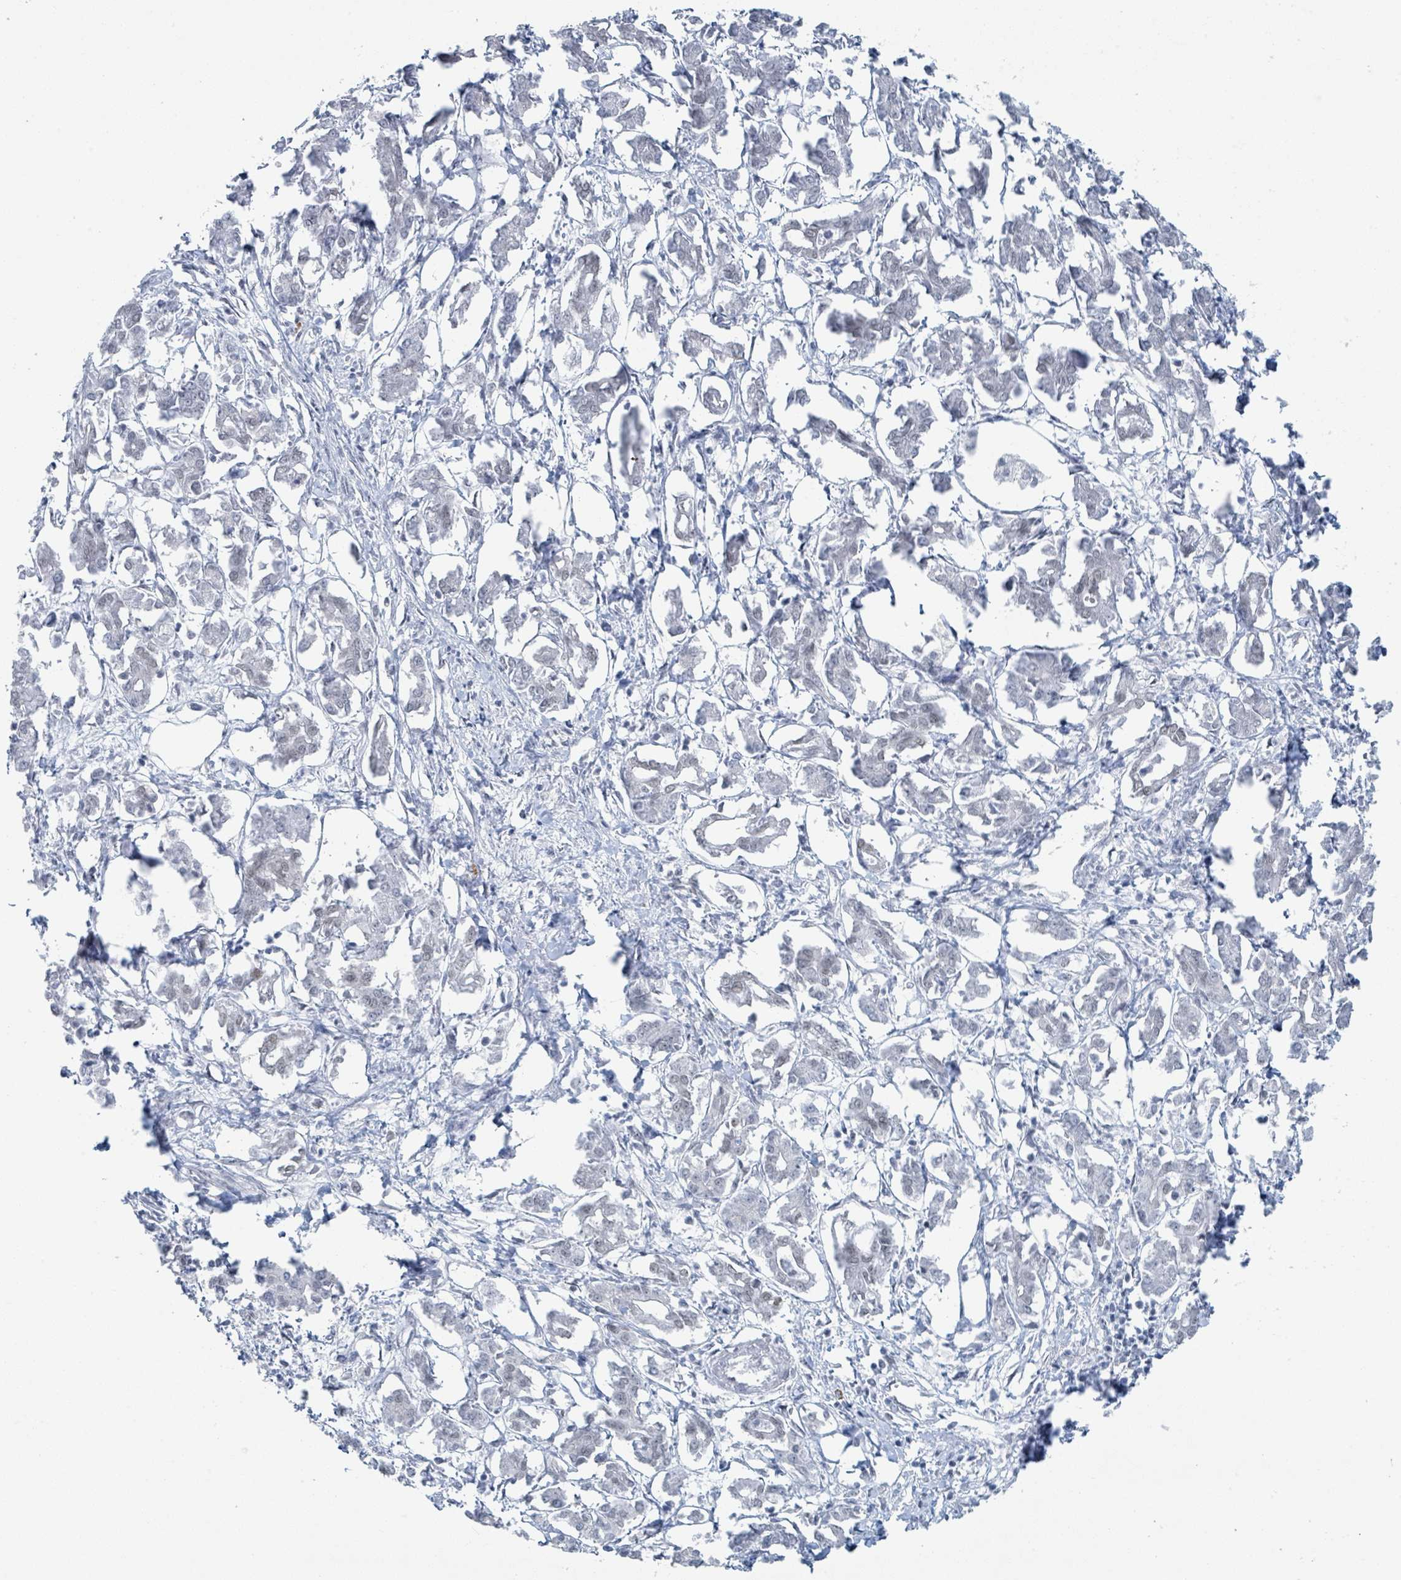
{"staining": {"intensity": "negative", "quantity": "none", "location": "none"}, "tissue": "pancreatic cancer", "cell_type": "Tumor cells", "image_type": "cancer", "snomed": [{"axis": "morphology", "description": "Adenocarcinoma, NOS"}, {"axis": "topography", "description": "Pancreas"}], "caption": "Immunohistochemistry of human adenocarcinoma (pancreatic) demonstrates no positivity in tumor cells.", "gene": "EHMT2", "patient": {"sex": "male", "age": 61}}